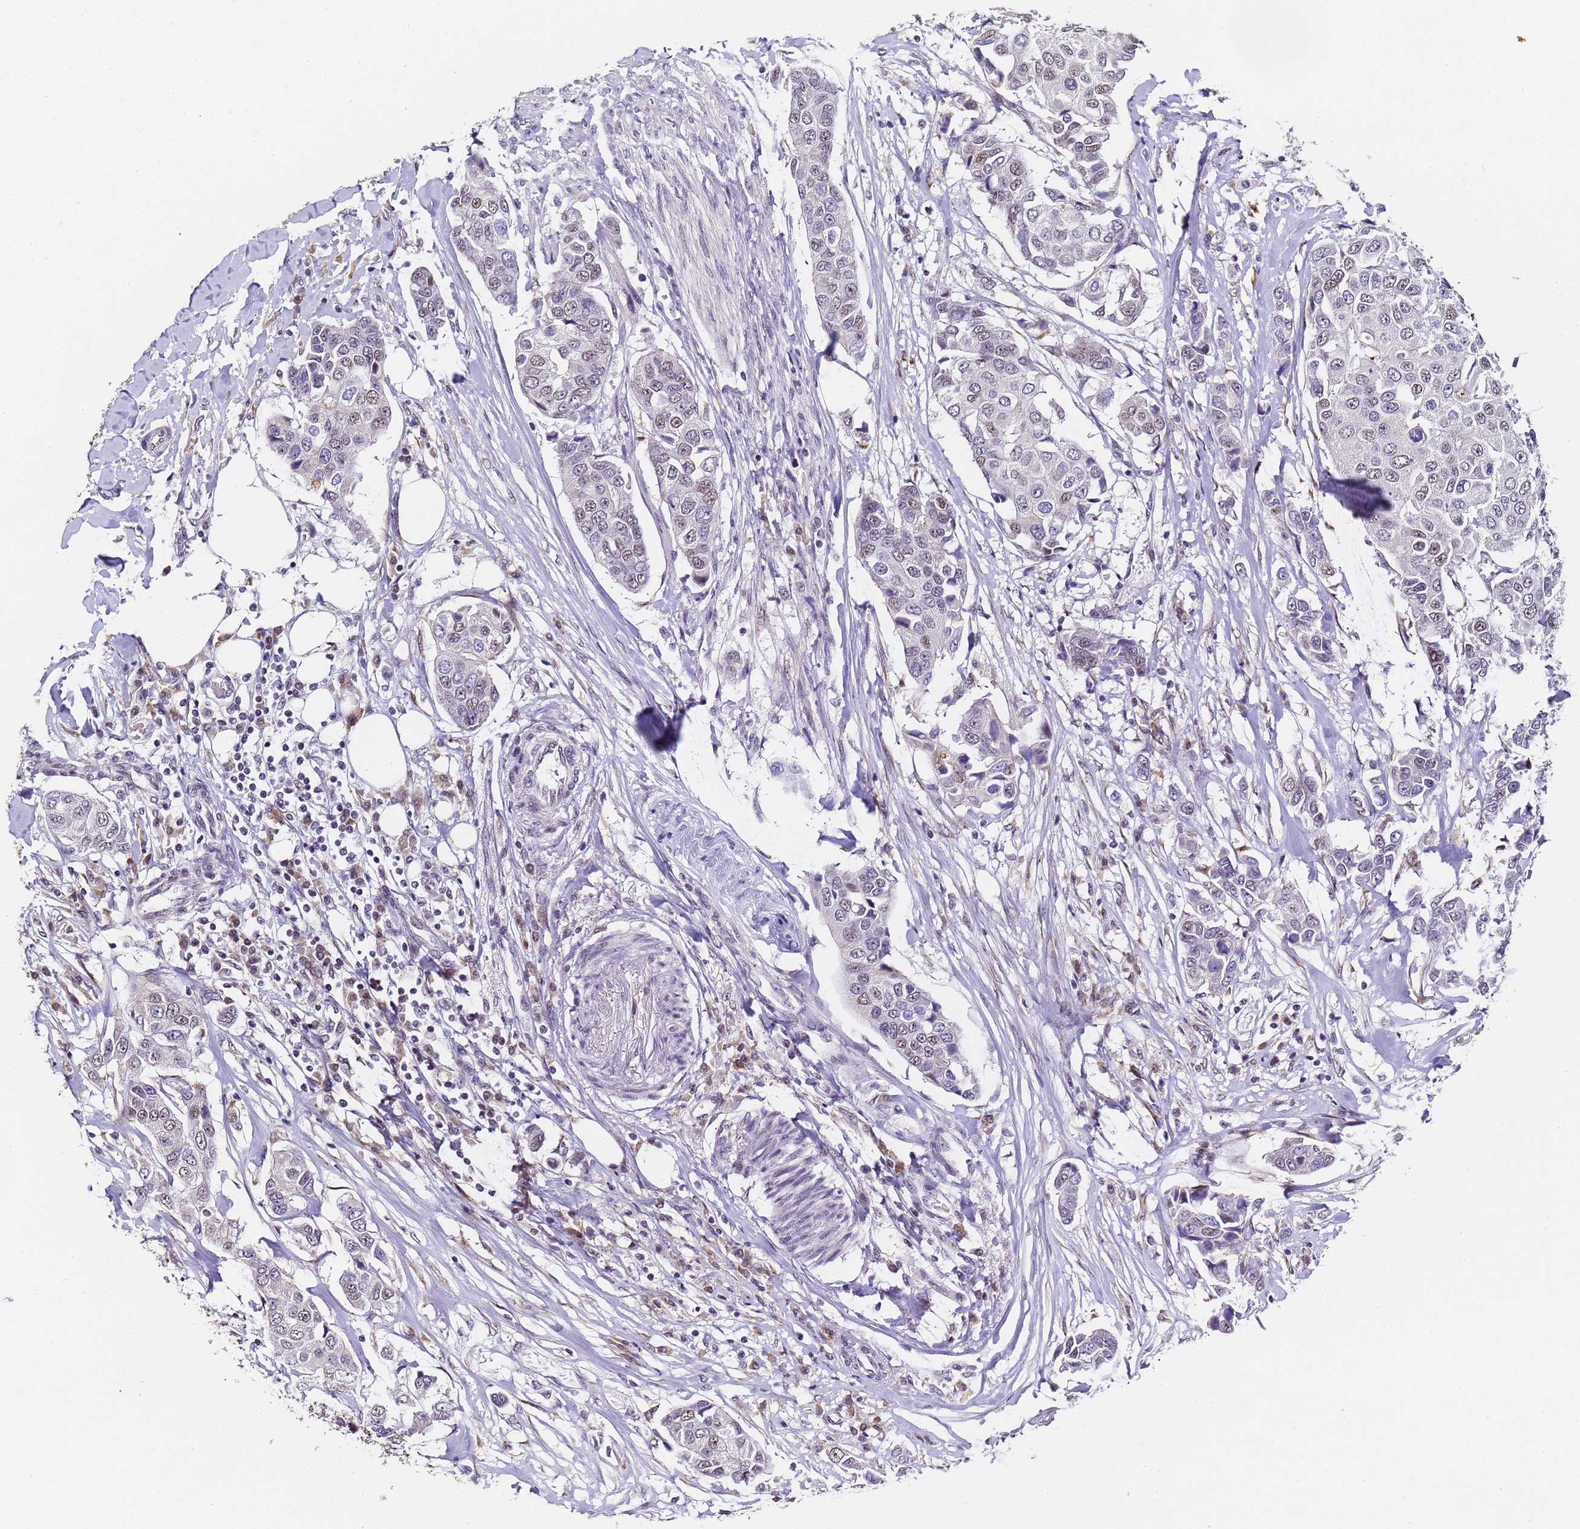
{"staining": {"intensity": "weak", "quantity": "25%-75%", "location": "nuclear"}, "tissue": "breast cancer", "cell_type": "Tumor cells", "image_type": "cancer", "snomed": [{"axis": "morphology", "description": "Duct carcinoma"}, {"axis": "topography", "description": "Breast"}], "caption": "Immunohistochemical staining of human breast cancer exhibits weak nuclear protein positivity in approximately 25%-75% of tumor cells. (DAB (3,3'-diaminobenzidine) IHC with brightfield microscopy, high magnification).", "gene": "FNBP4", "patient": {"sex": "female", "age": 80}}